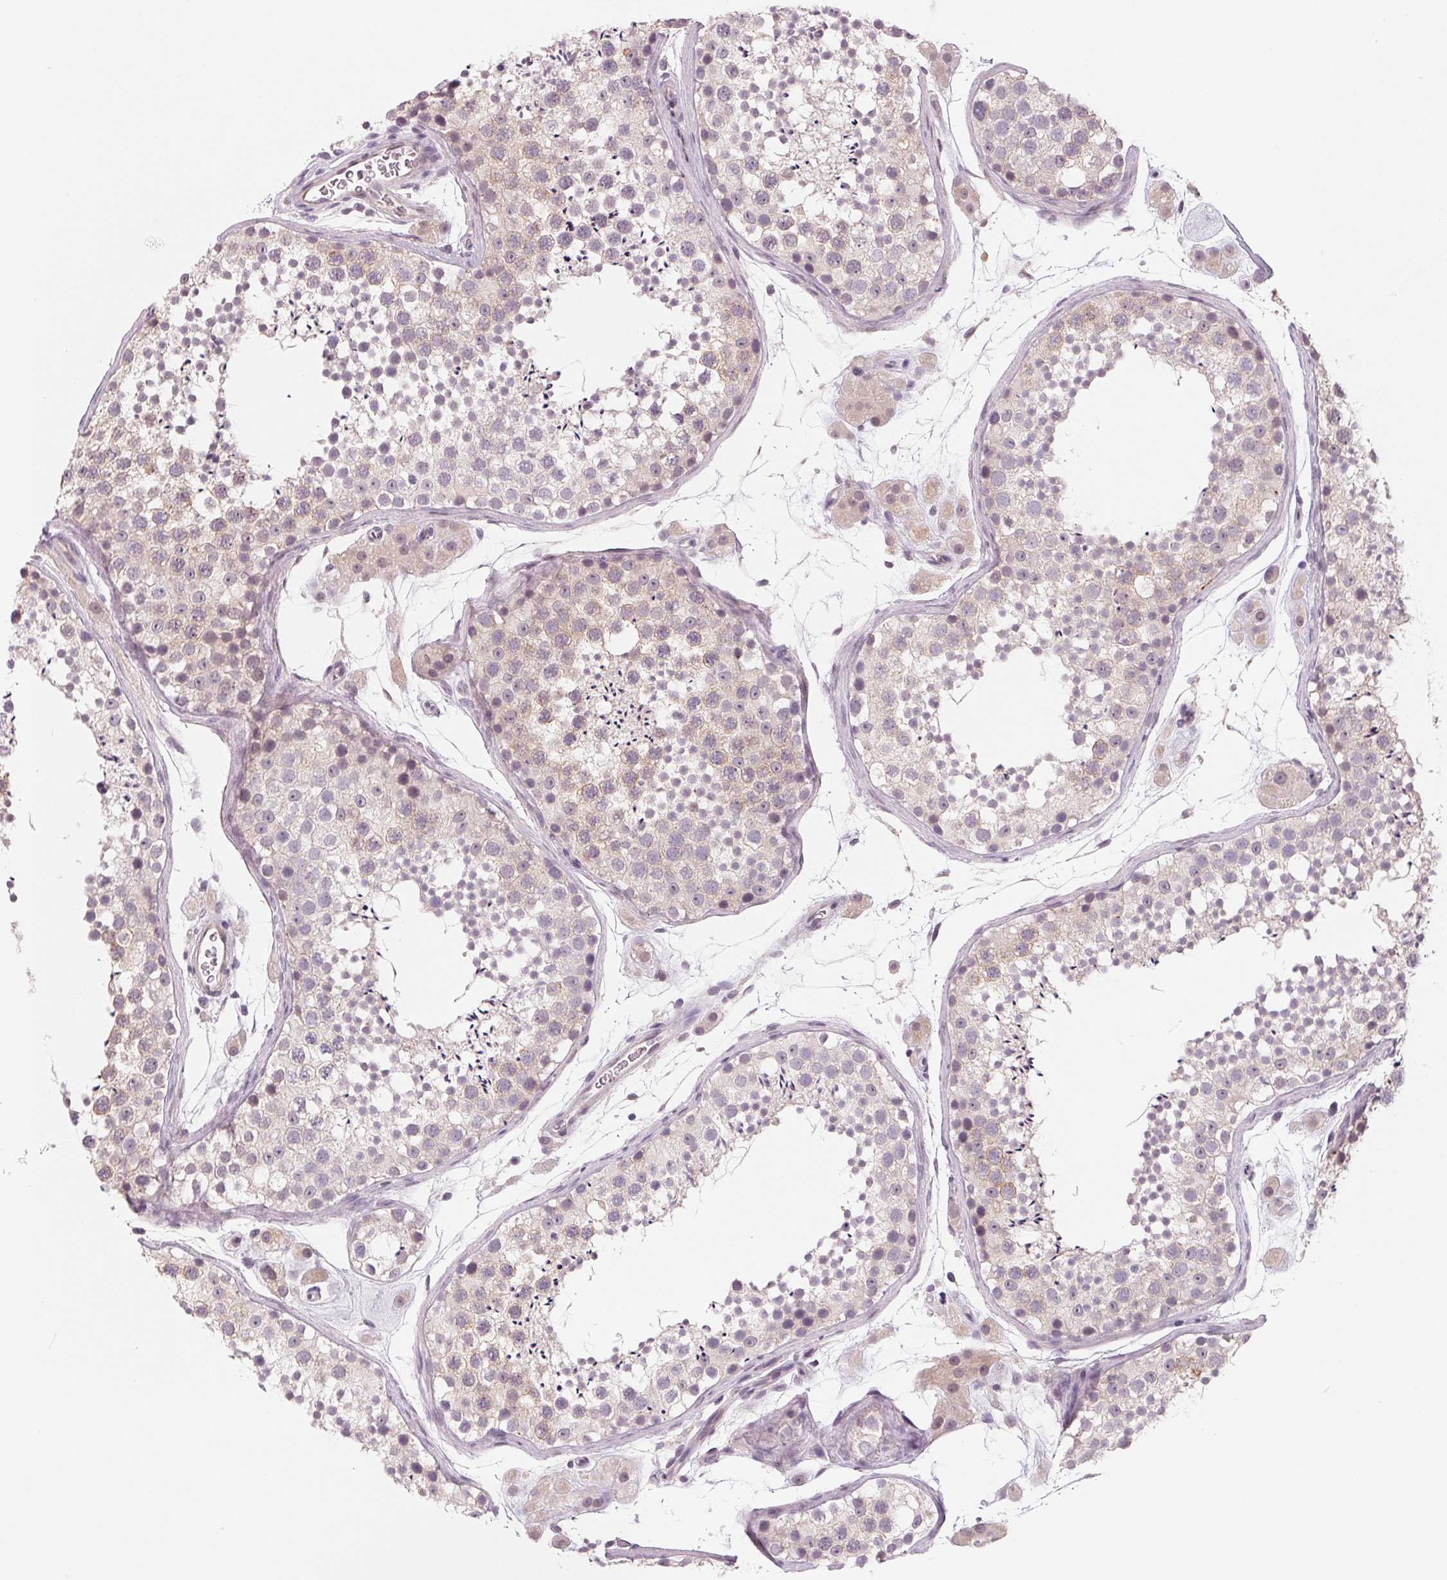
{"staining": {"intensity": "weak", "quantity": "25%-75%", "location": "cytoplasmic/membranous"}, "tissue": "testis", "cell_type": "Cells in seminiferous ducts", "image_type": "normal", "snomed": [{"axis": "morphology", "description": "Normal tissue, NOS"}, {"axis": "topography", "description": "Testis"}], "caption": "Testis stained for a protein (brown) displays weak cytoplasmic/membranous positive expression in approximately 25%-75% of cells in seminiferous ducts.", "gene": "CFC1B", "patient": {"sex": "male", "age": 41}}